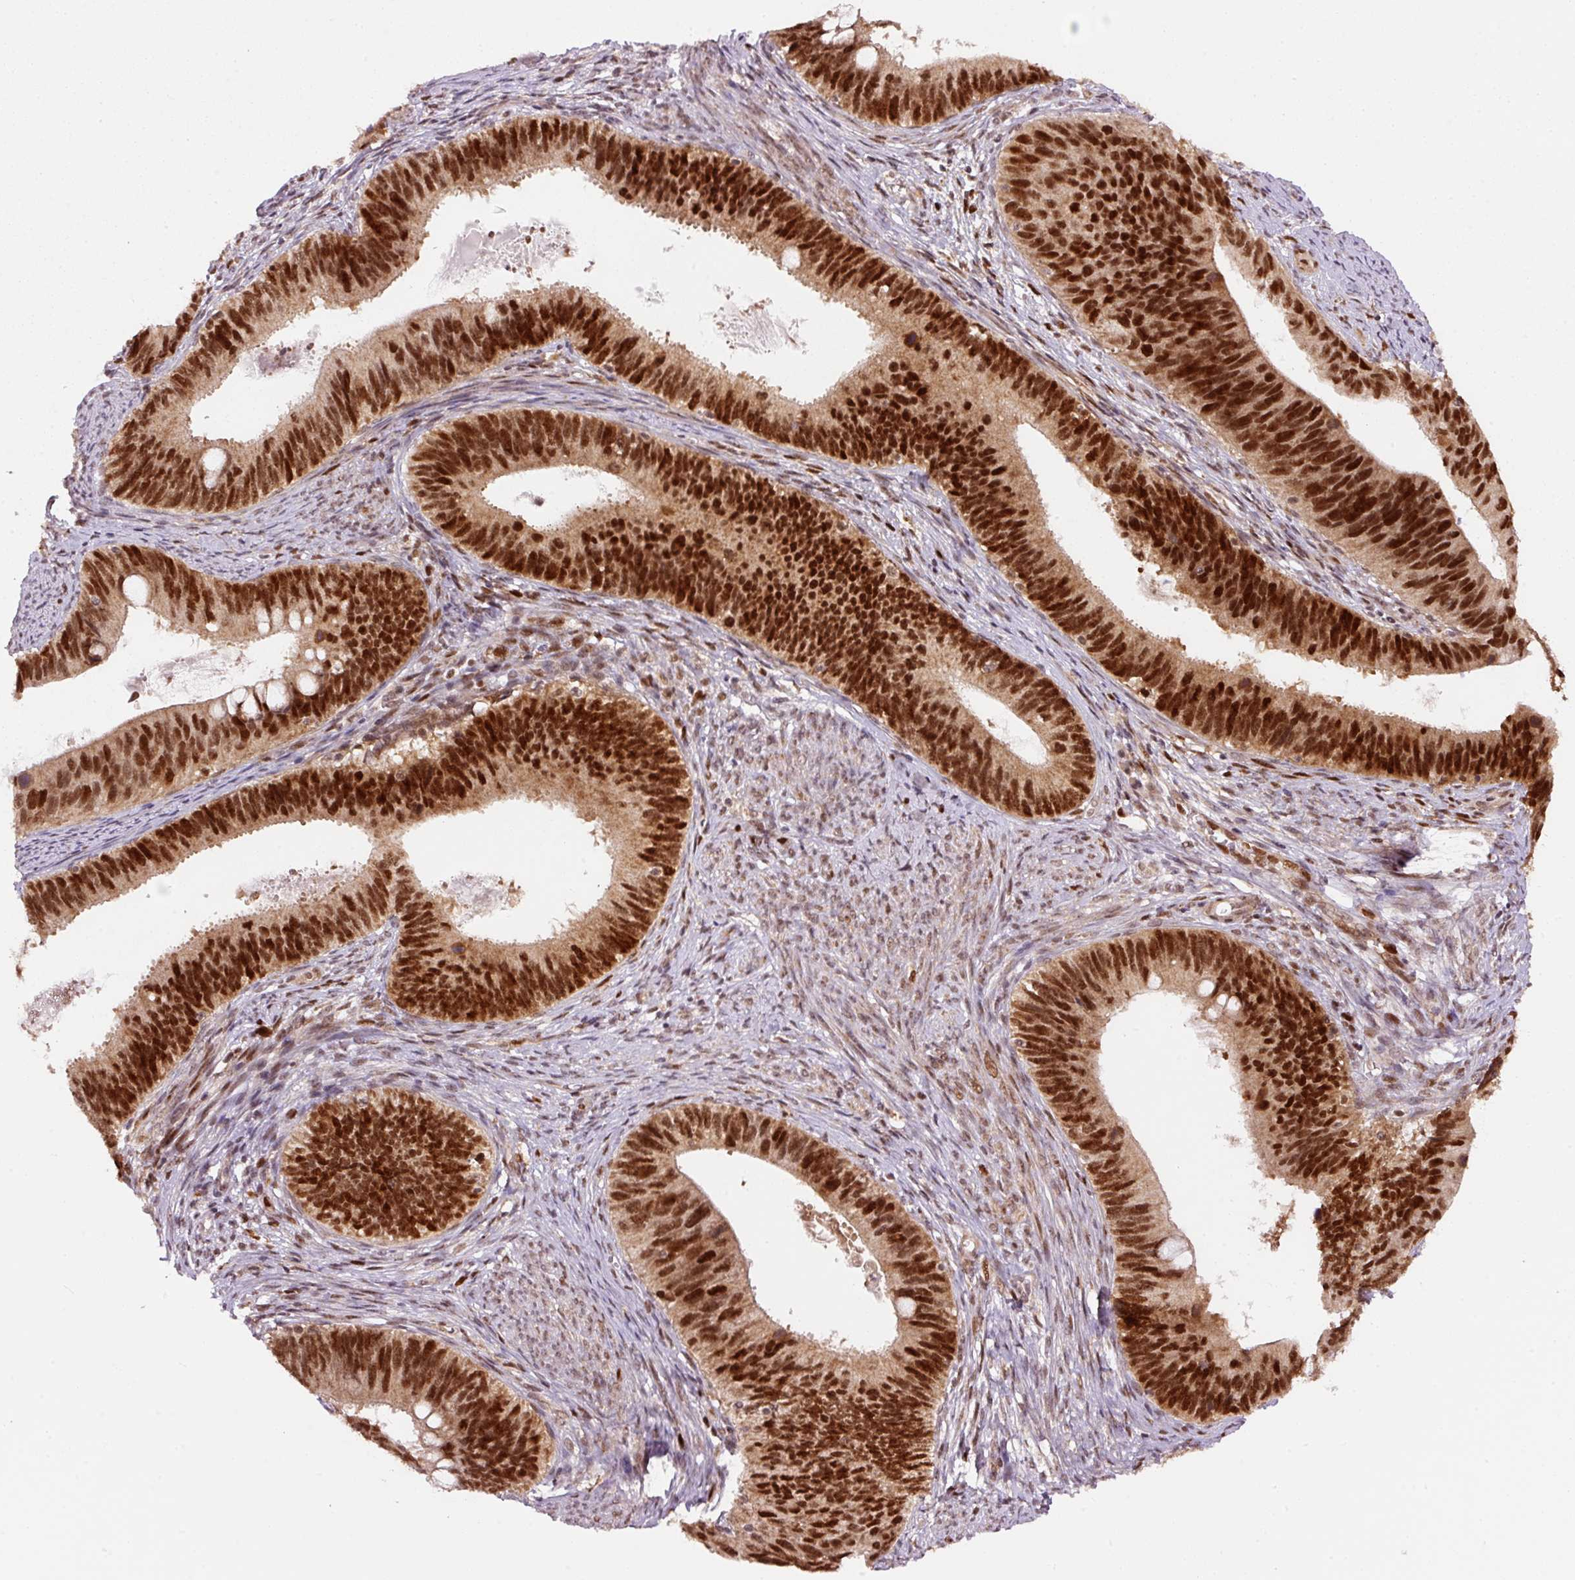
{"staining": {"intensity": "strong", "quantity": ">75%", "location": "nuclear"}, "tissue": "cervical cancer", "cell_type": "Tumor cells", "image_type": "cancer", "snomed": [{"axis": "morphology", "description": "Adenocarcinoma, NOS"}, {"axis": "topography", "description": "Cervix"}], "caption": "Protein expression analysis of human adenocarcinoma (cervical) reveals strong nuclear expression in about >75% of tumor cells. Immunohistochemistry stains the protein in brown and the nuclei are stained blue.", "gene": "RFC4", "patient": {"sex": "female", "age": 42}}